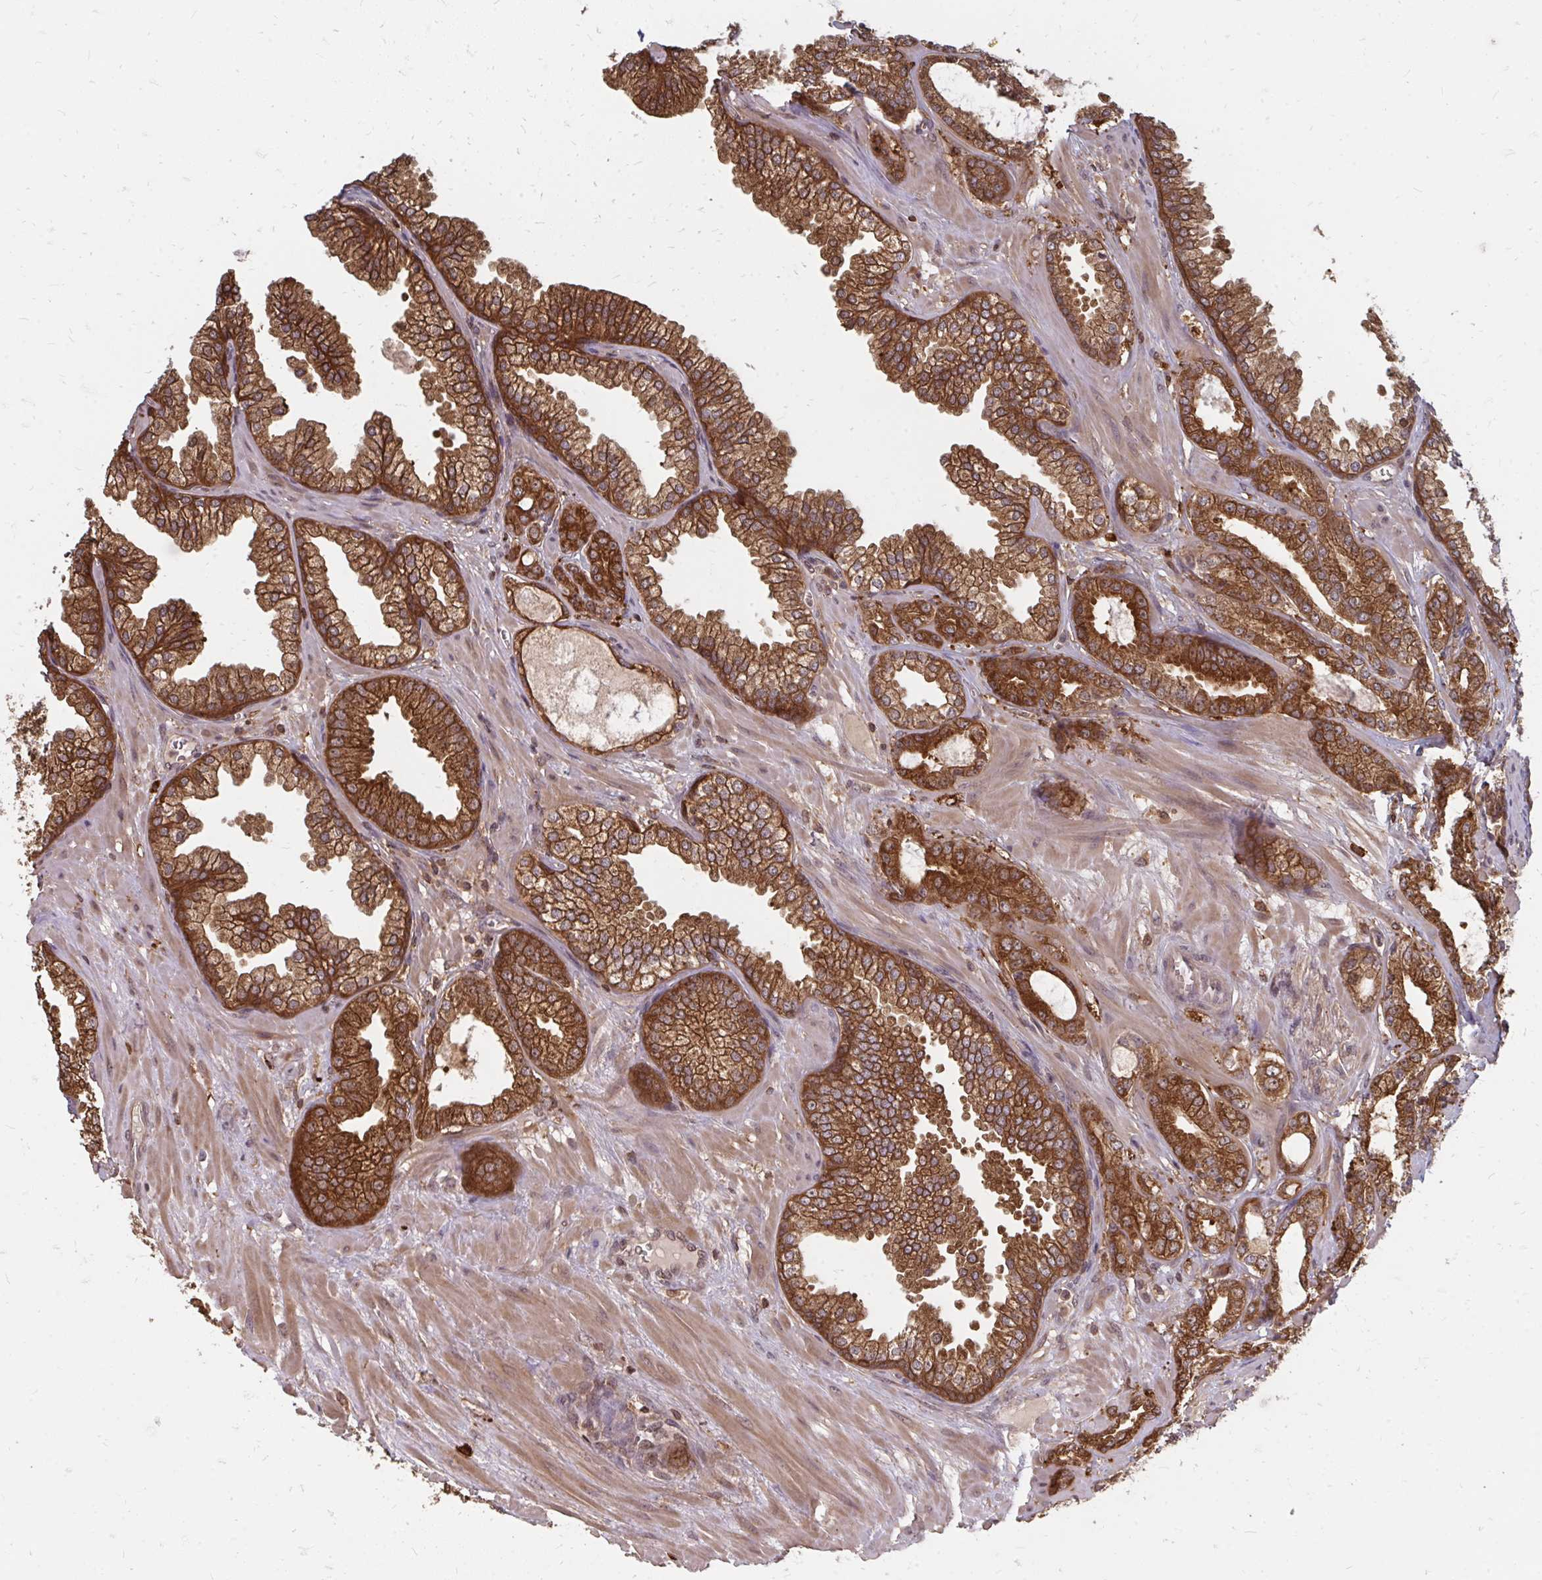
{"staining": {"intensity": "strong", "quantity": ">75%", "location": "cytoplasmic/membranous"}, "tissue": "prostate cancer", "cell_type": "Tumor cells", "image_type": "cancer", "snomed": [{"axis": "morphology", "description": "Adenocarcinoma, Medium grade"}, {"axis": "topography", "description": "Prostate"}], "caption": "A brown stain highlights strong cytoplasmic/membranous expression of a protein in prostate adenocarcinoma (medium-grade) tumor cells.", "gene": "ZNF285", "patient": {"sex": "male", "age": 57}}